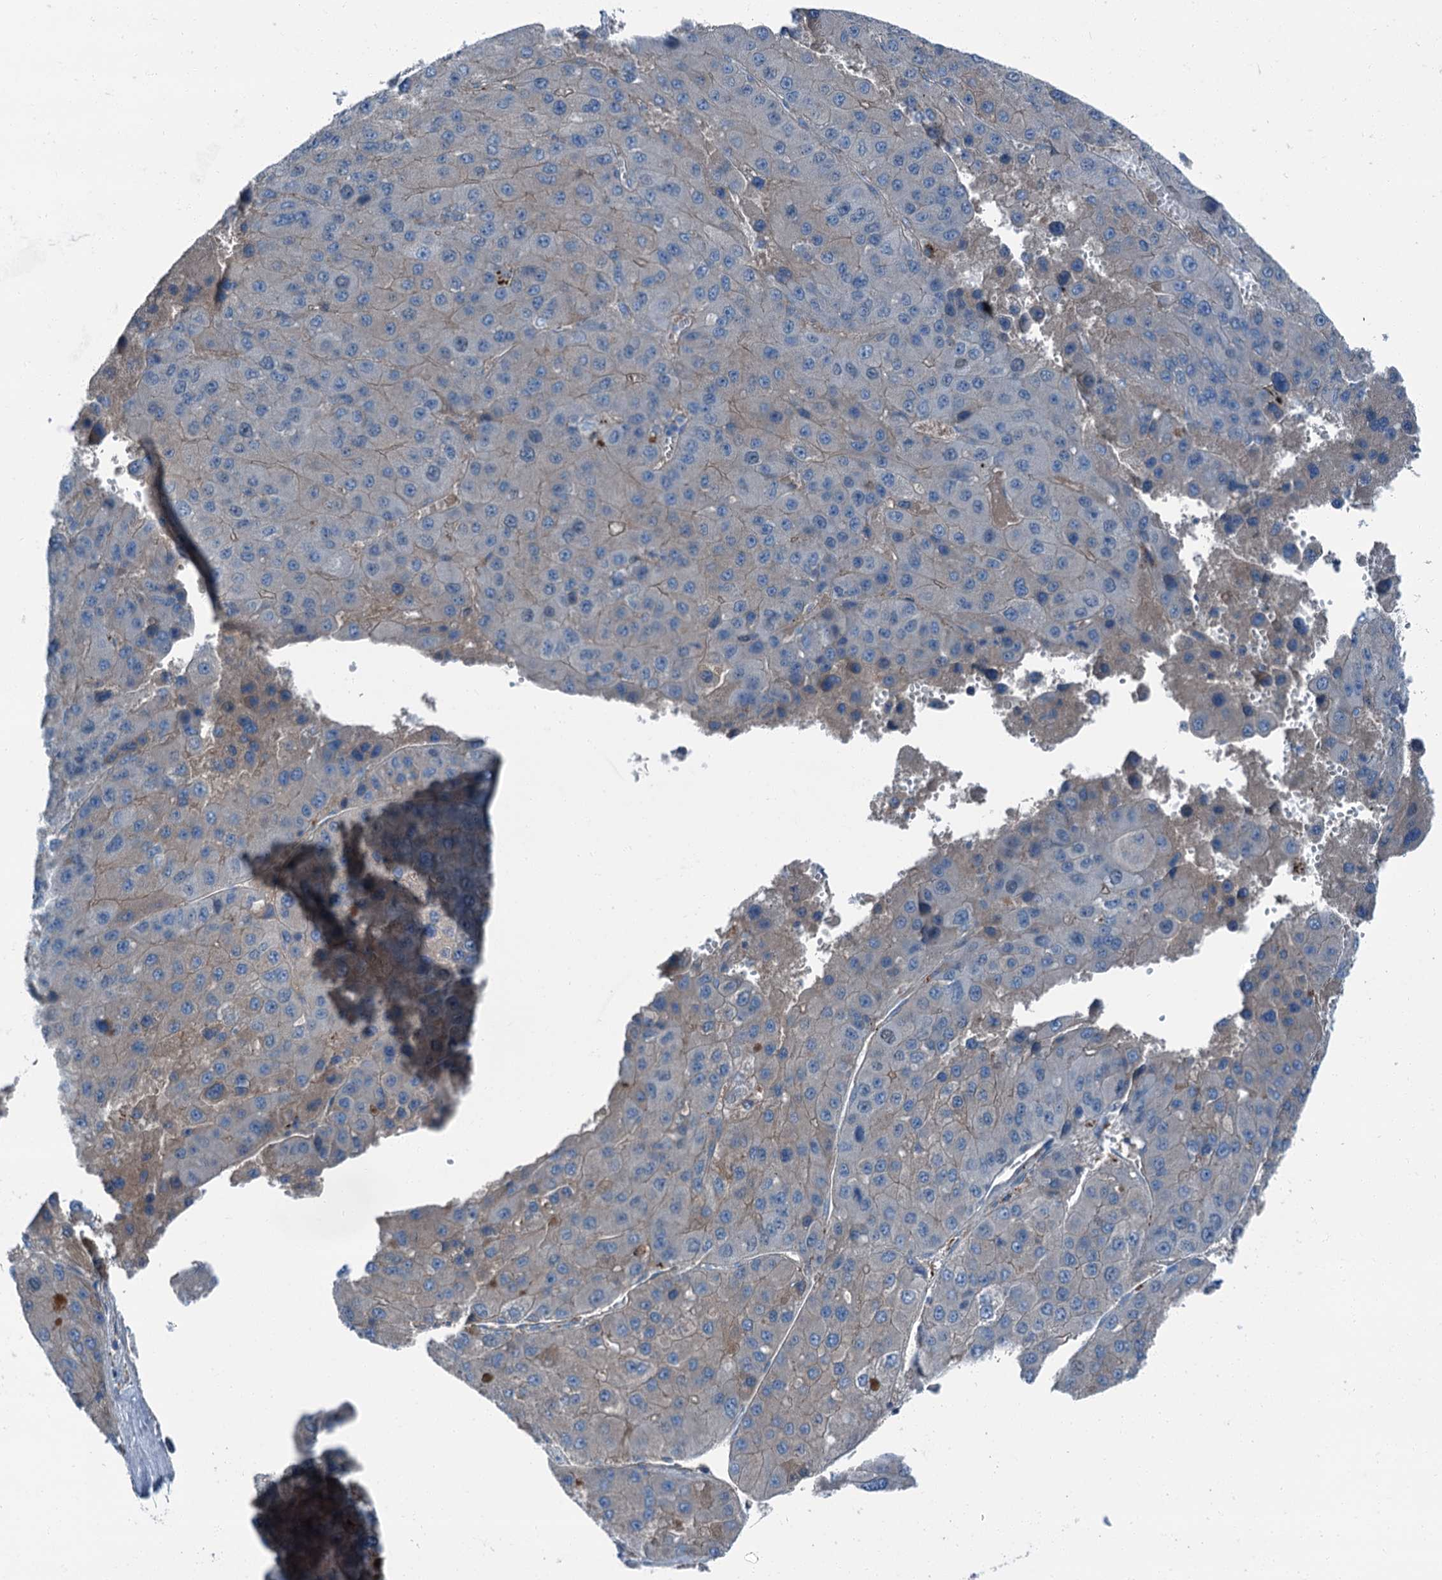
{"staining": {"intensity": "negative", "quantity": "none", "location": "none"}, "tissue": "liver cancer", "cell_type": "Tumor cells", "image_type": "cancer", "snomed": [{"axis": "morphology", "description": "Carcinoma, Hepatocellular, NOS"}, {"axis": "topography", "description": "Liver"}], "caption": "Immunohistochemistry of liver hepatocellular carcinoma exhibits no positivity in tumor cells.", "gene": "AXL", "patient": {"sex": "female", "age": 73}}